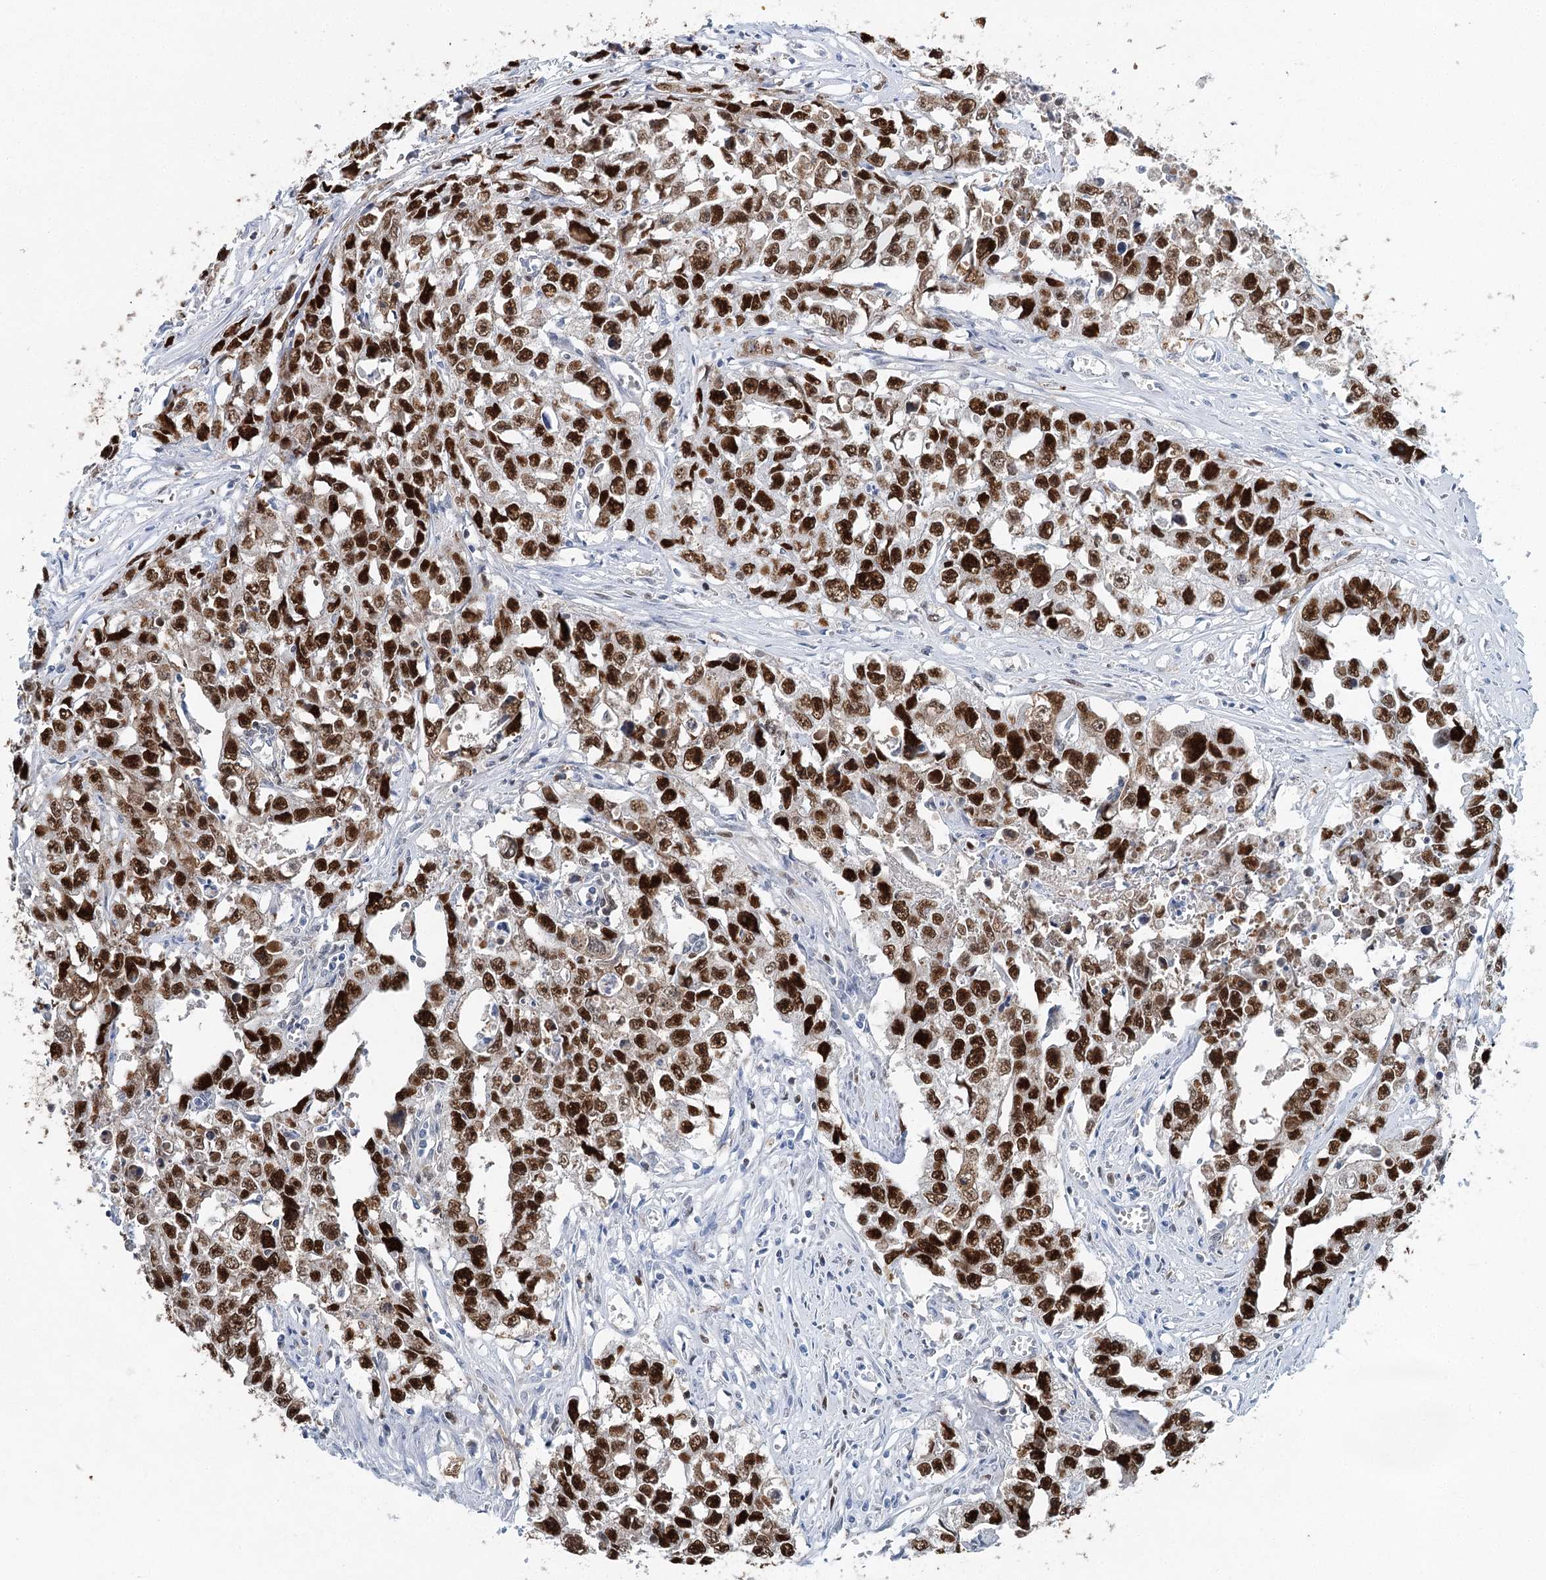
{"staining": {"intensity": "strong", "quantity": ">75%", "location": "nuclear"}, "tissue": "testis cancer", "cell_type": "Tumor cells", "image_type": "cancer", "snomed": [{"axis": "morphology", "description": "Seminoma, NOS"}, {"axis": "morphology", "description": "Carcinoma, Embryonal, NOS"}, {"axis": "topography", "description": "Testis"}], "caption": "Embryonal carcinoma (testis) tissue exhibits strong nuclear expression in approximately >75% of tumor cells", "gene": "HAT1", "patient": {"sex": "male", "age": 43}}